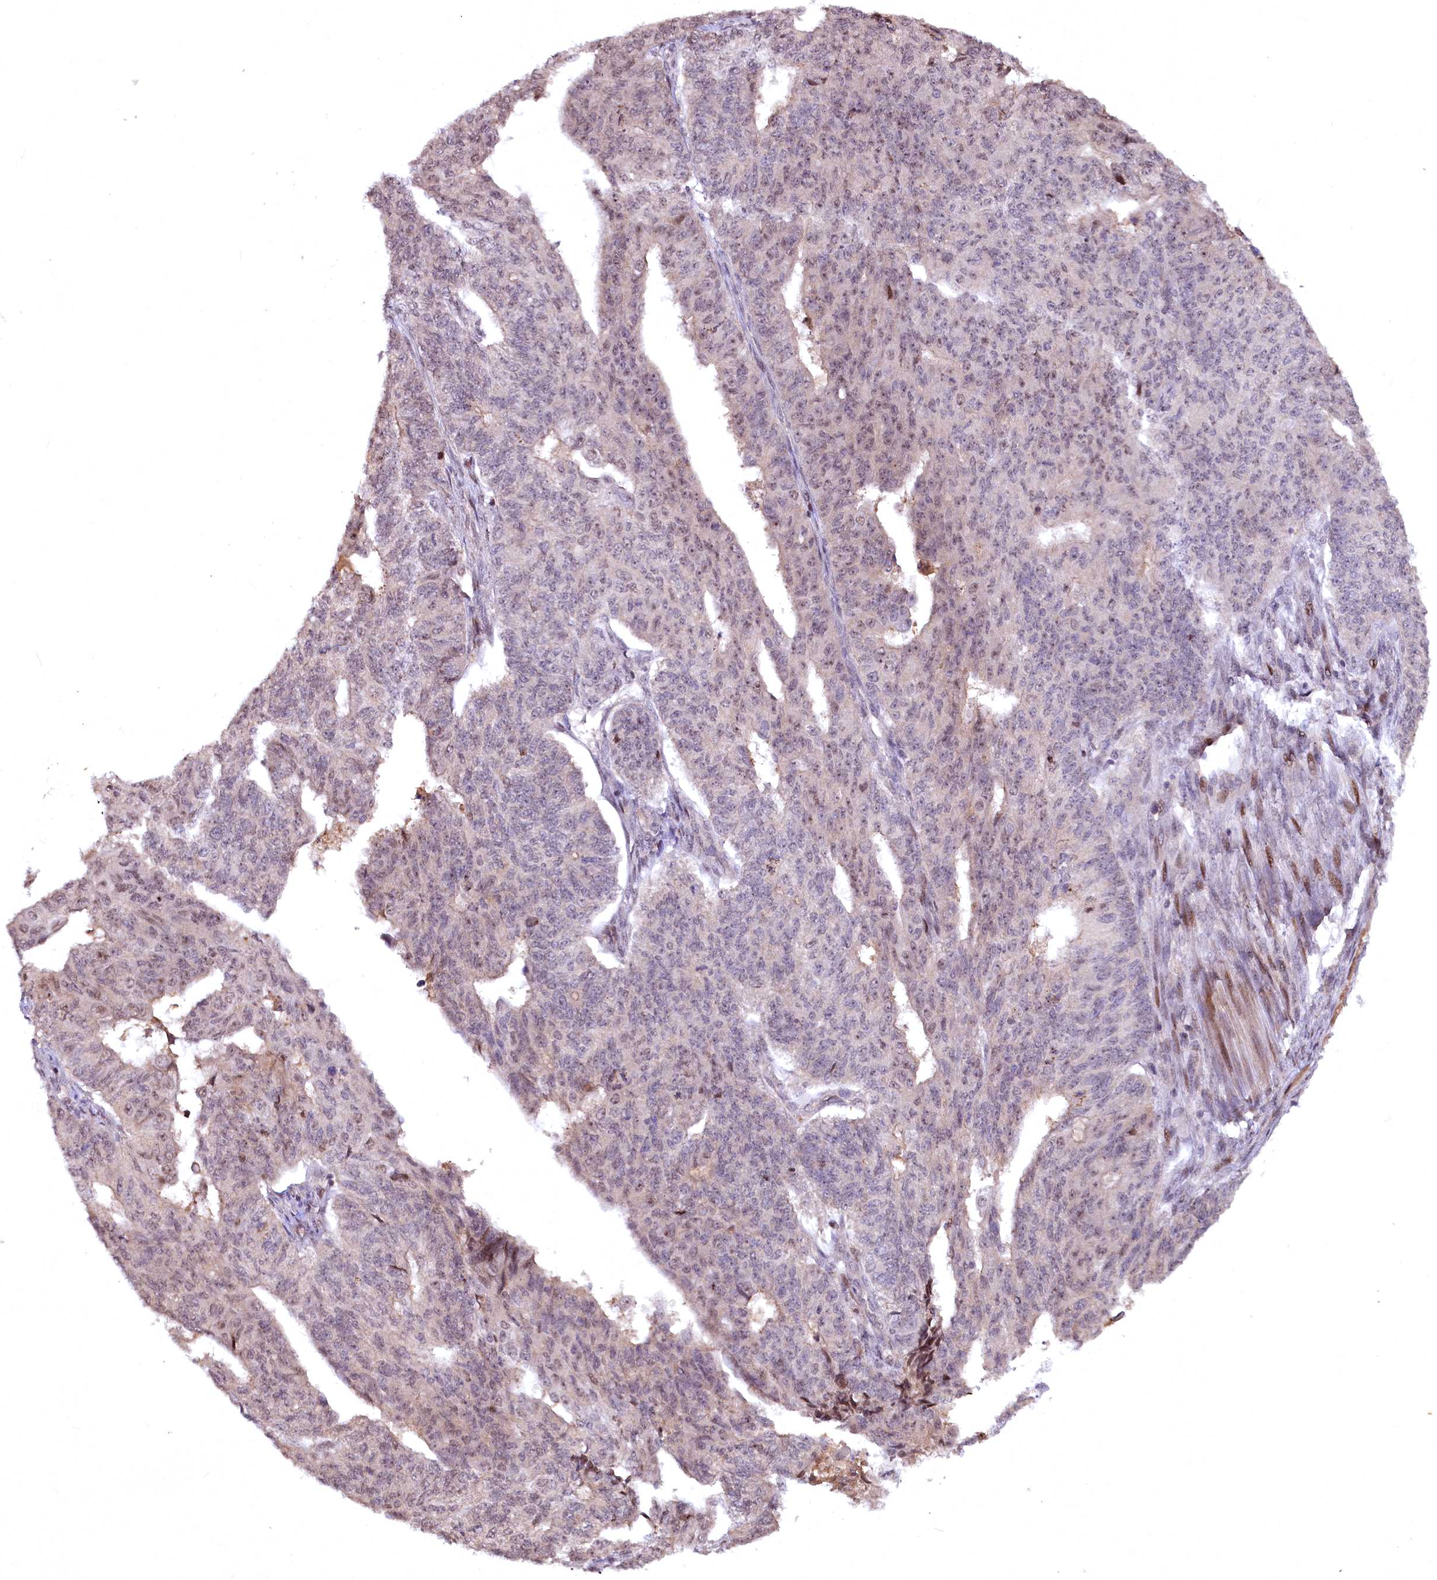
{"staining": {"intensity": "weak", "quantity": "25%-75%", "location": "nuclear"}, "tissue": "endometrial cancer", "cell_type": "Tumor cells", "image_type": "cancer", "snomed": [{"axis": "morphology", "description": "Adenocarcinoma, NOS"}, {"axis": "topography", "description": "Endometrium"}], "caption": "This is a micrograph of immunohistochemistry staining of endometrial cancer (adenocarcinoma), which shows weak positivity in the nuclear of tumor cells.", "gene": "N4BP2L1", "patient": {"sex": "female", "age": 32}}